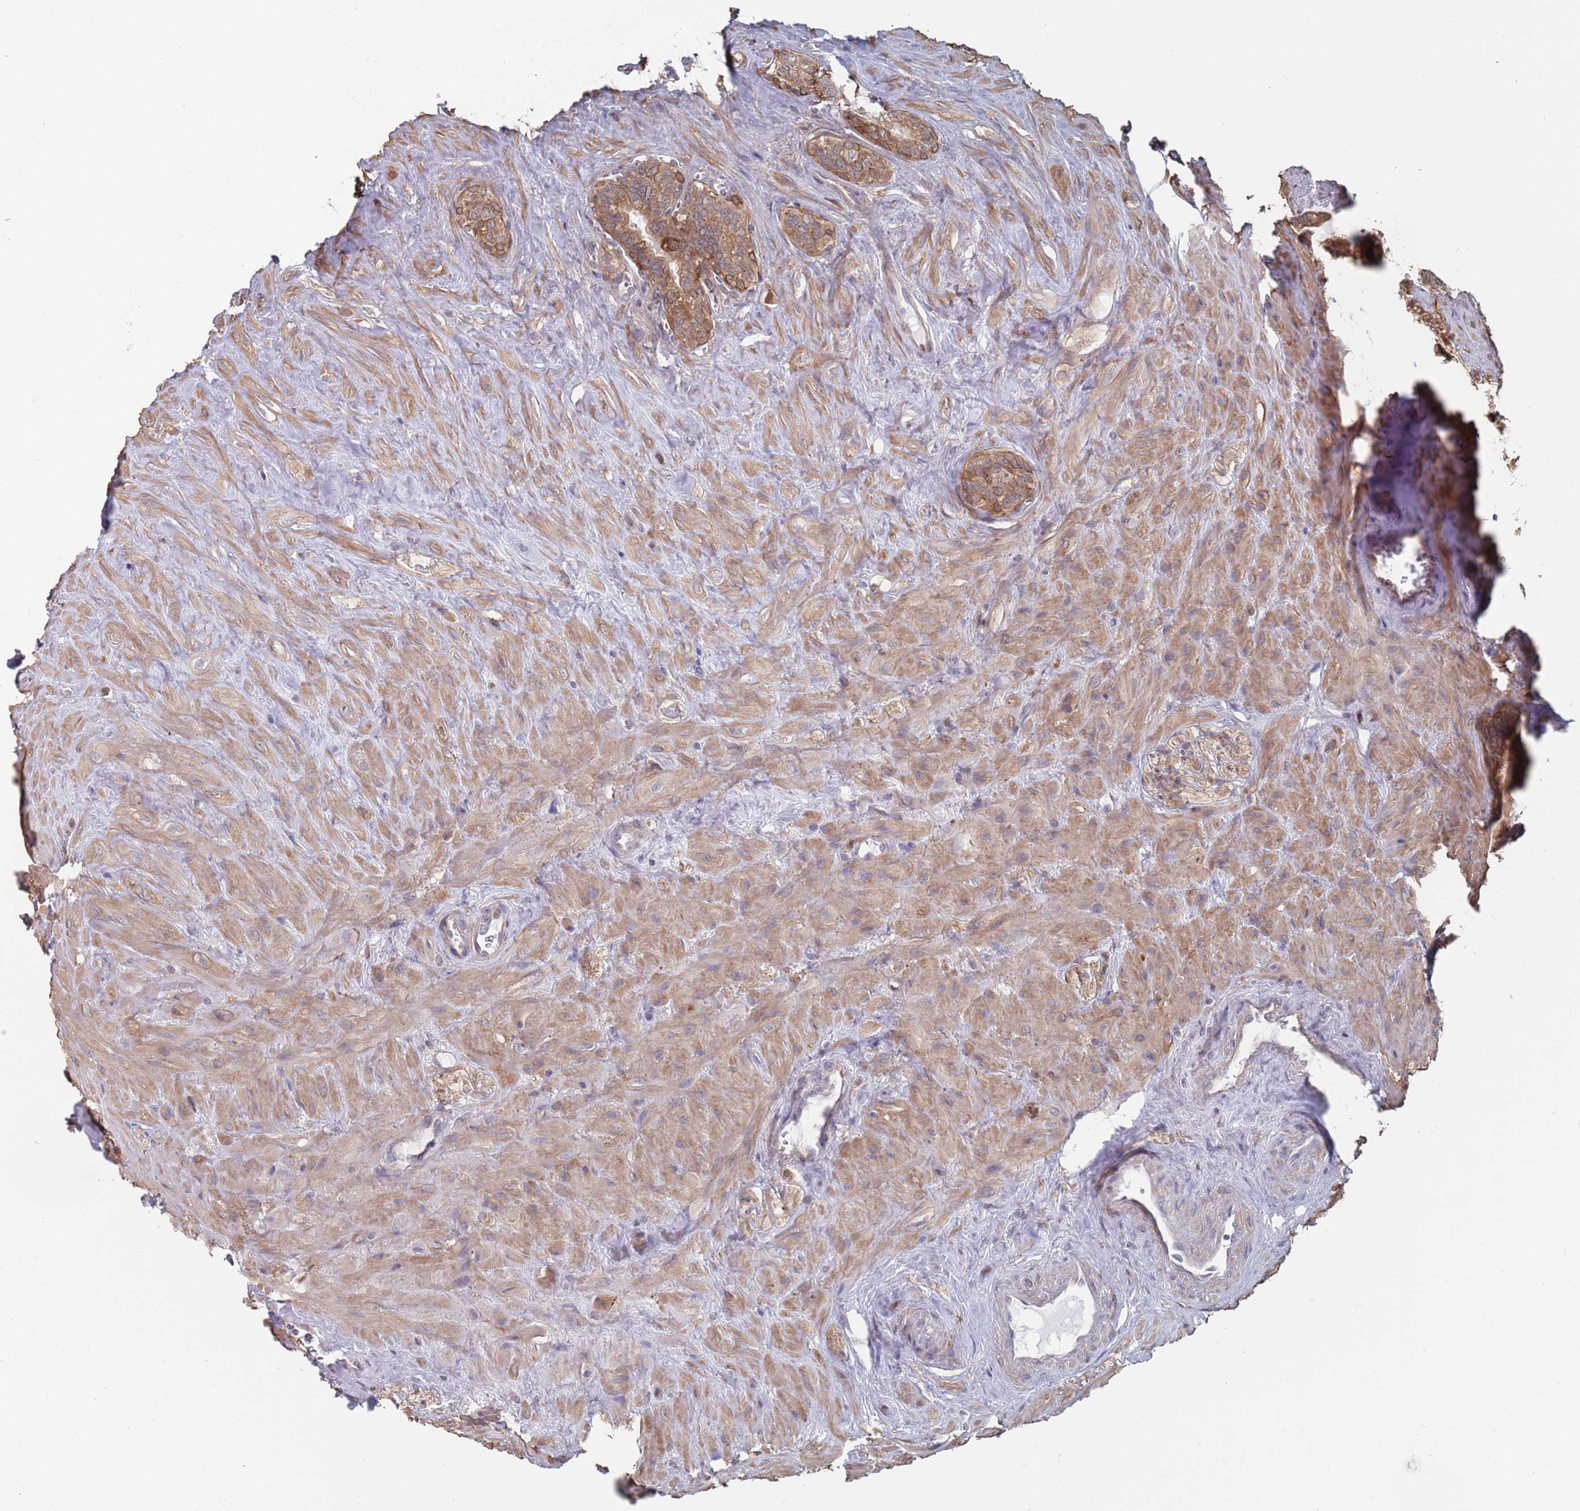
{"staining": {"intensity": "moderate", "quantity": ">75%", "location": "cytoplasmic/membranous,nuclear"}, "tissue": "seminal vesicle", "cell_type": "Glandular cells", "image_type": "normal", "snomed": [{"axis": "morphology", "description": "Normal tissue, NOS"}, {"axis": "topography", "description": "Prostate"}, {"axis": "topography", "description": "Seminal veicle"}], "caption": "Moderate cytoplasmic/membranous,nuclear expression is present in about >75% of glandular cells in normal seminal vesicle.", "gene": "DGKD", "patient": {"sex": "male", "age": 58}}